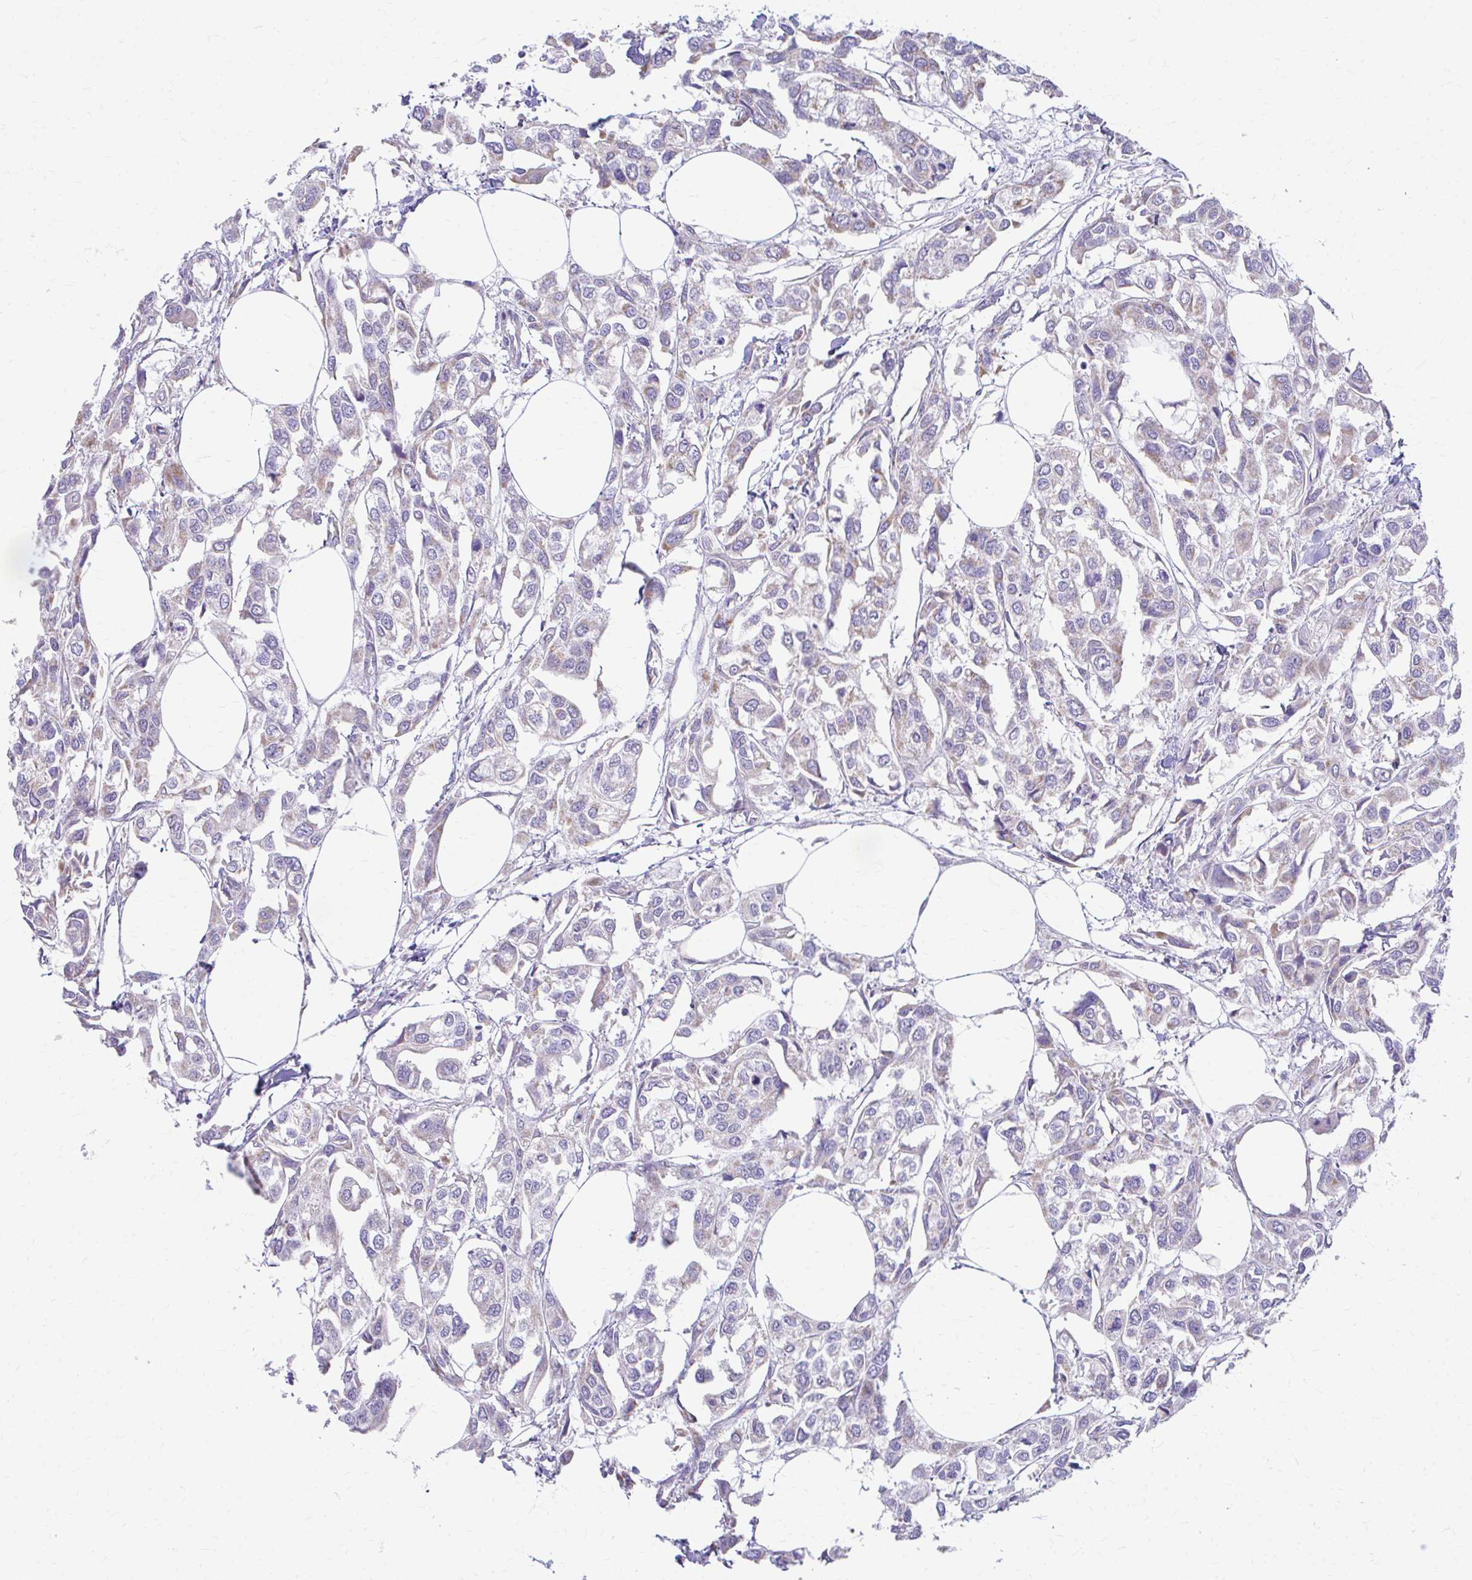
{"staining": {"intensity": "weak", "quantity": "<25%", "location": "cytoplasmic/membranous"}, "tissue": "urothelial cancer", "cell_type": "Tumor cells", "image_type": "cancer", "snomed": [{"axis": "morphology", "description": "Urothelial carcinoma, High grade"}, {"axis": "topography", "description": "Urinary bladder"}], "caption": "Tumor cells are negative for brown protein staining in urothelial cancer.", "gene": "MRPL19", "patient": {"sex": "male", "age": 67}}